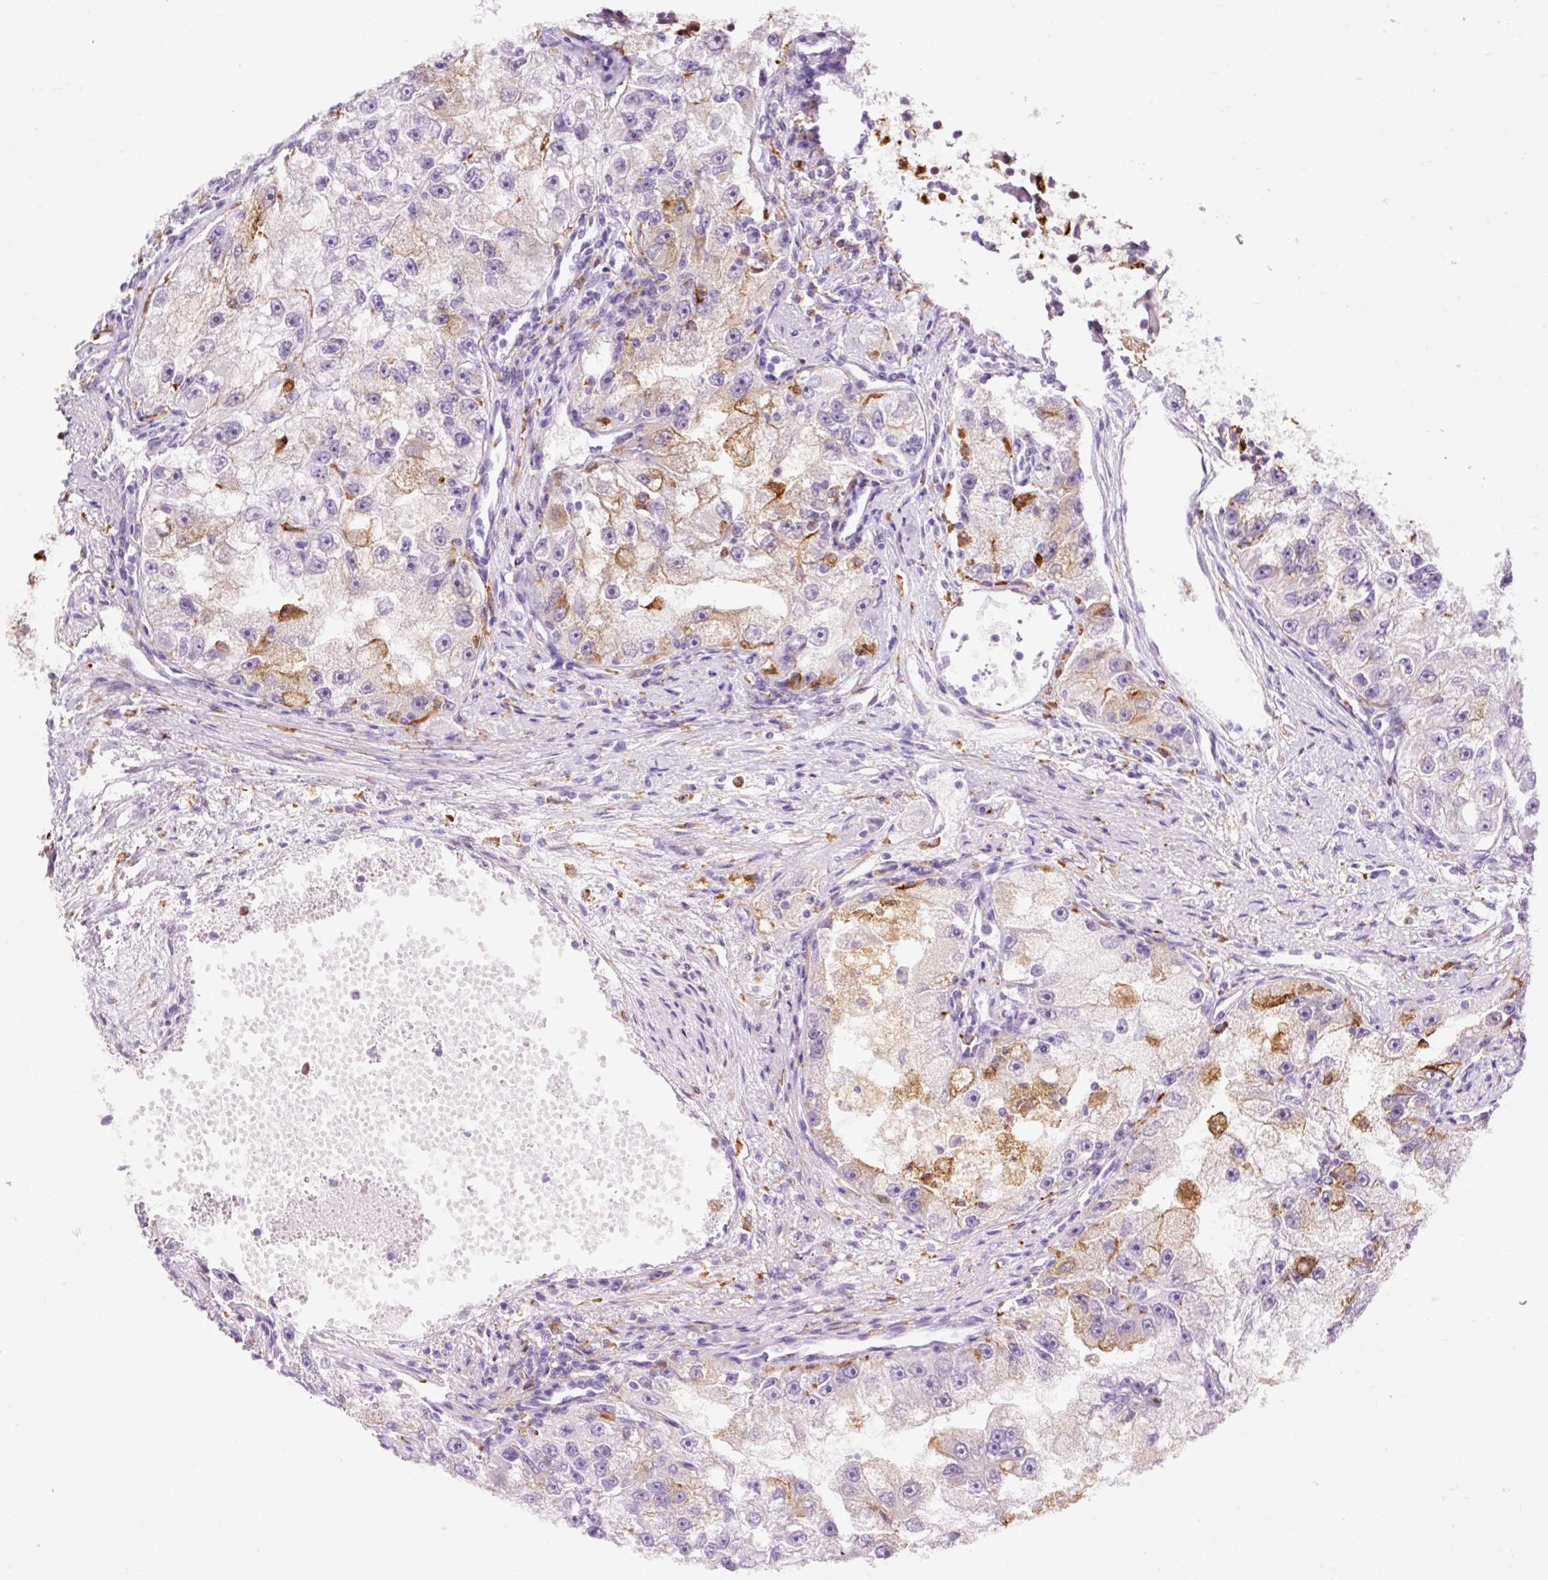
{"staining": {"intensity": "moderate", "quantity": "<25%", "location": "cytoplasmic/membranous"}, "tissue": "renal cancer", "cell_type": "Tumor cells", "image_type": "cancer", "snomed": [{"axis": "morphology", "description": "Adenocarcinoma, NOS"}, {"axis": "topography", "description": "Kidney"}], "caption": "Human renal adenocarcinoma stained with a protein marker exhibits moderate staining in tumor cells.", "gene": "LY86", "patient": {"sex": "male", "age": 63}}